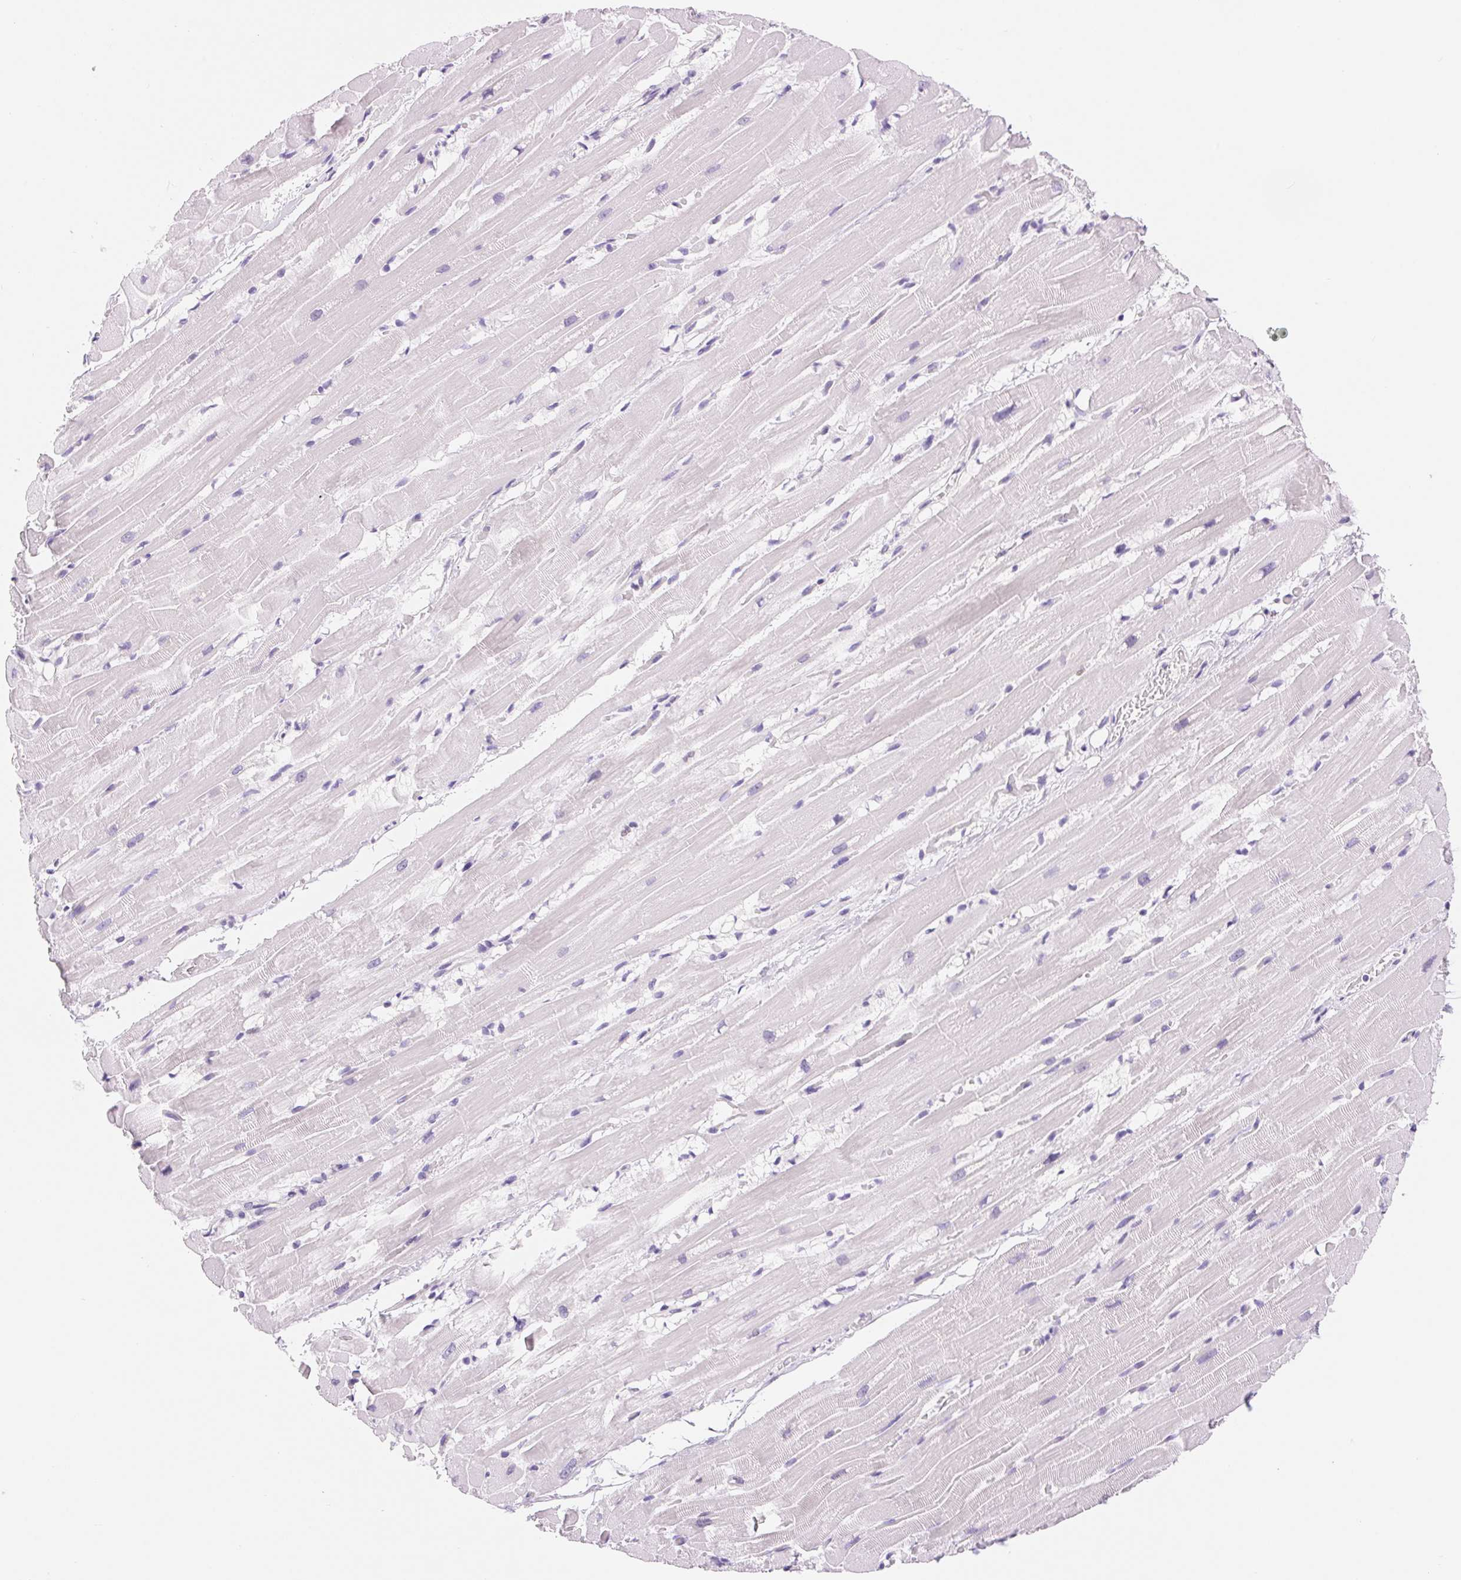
{"staining": {"intensity": "negative", "quantity": "none", "location": "none"}, "tissue": "heart muscle", "cell_type": "Cardiomyocytes", "image_type": "normal", "snomed": [{"axis": "morphology", "description": "Normal tissue, NOS"}, {"axis": "topography", "description": "Heart"}], "caption": "Immunohistochemical staining of normal heart muscle reveals no significant expression in cardiomyocytes.", "gene": "ASGR2", "patient": {"sex": "male", "age": 37}}